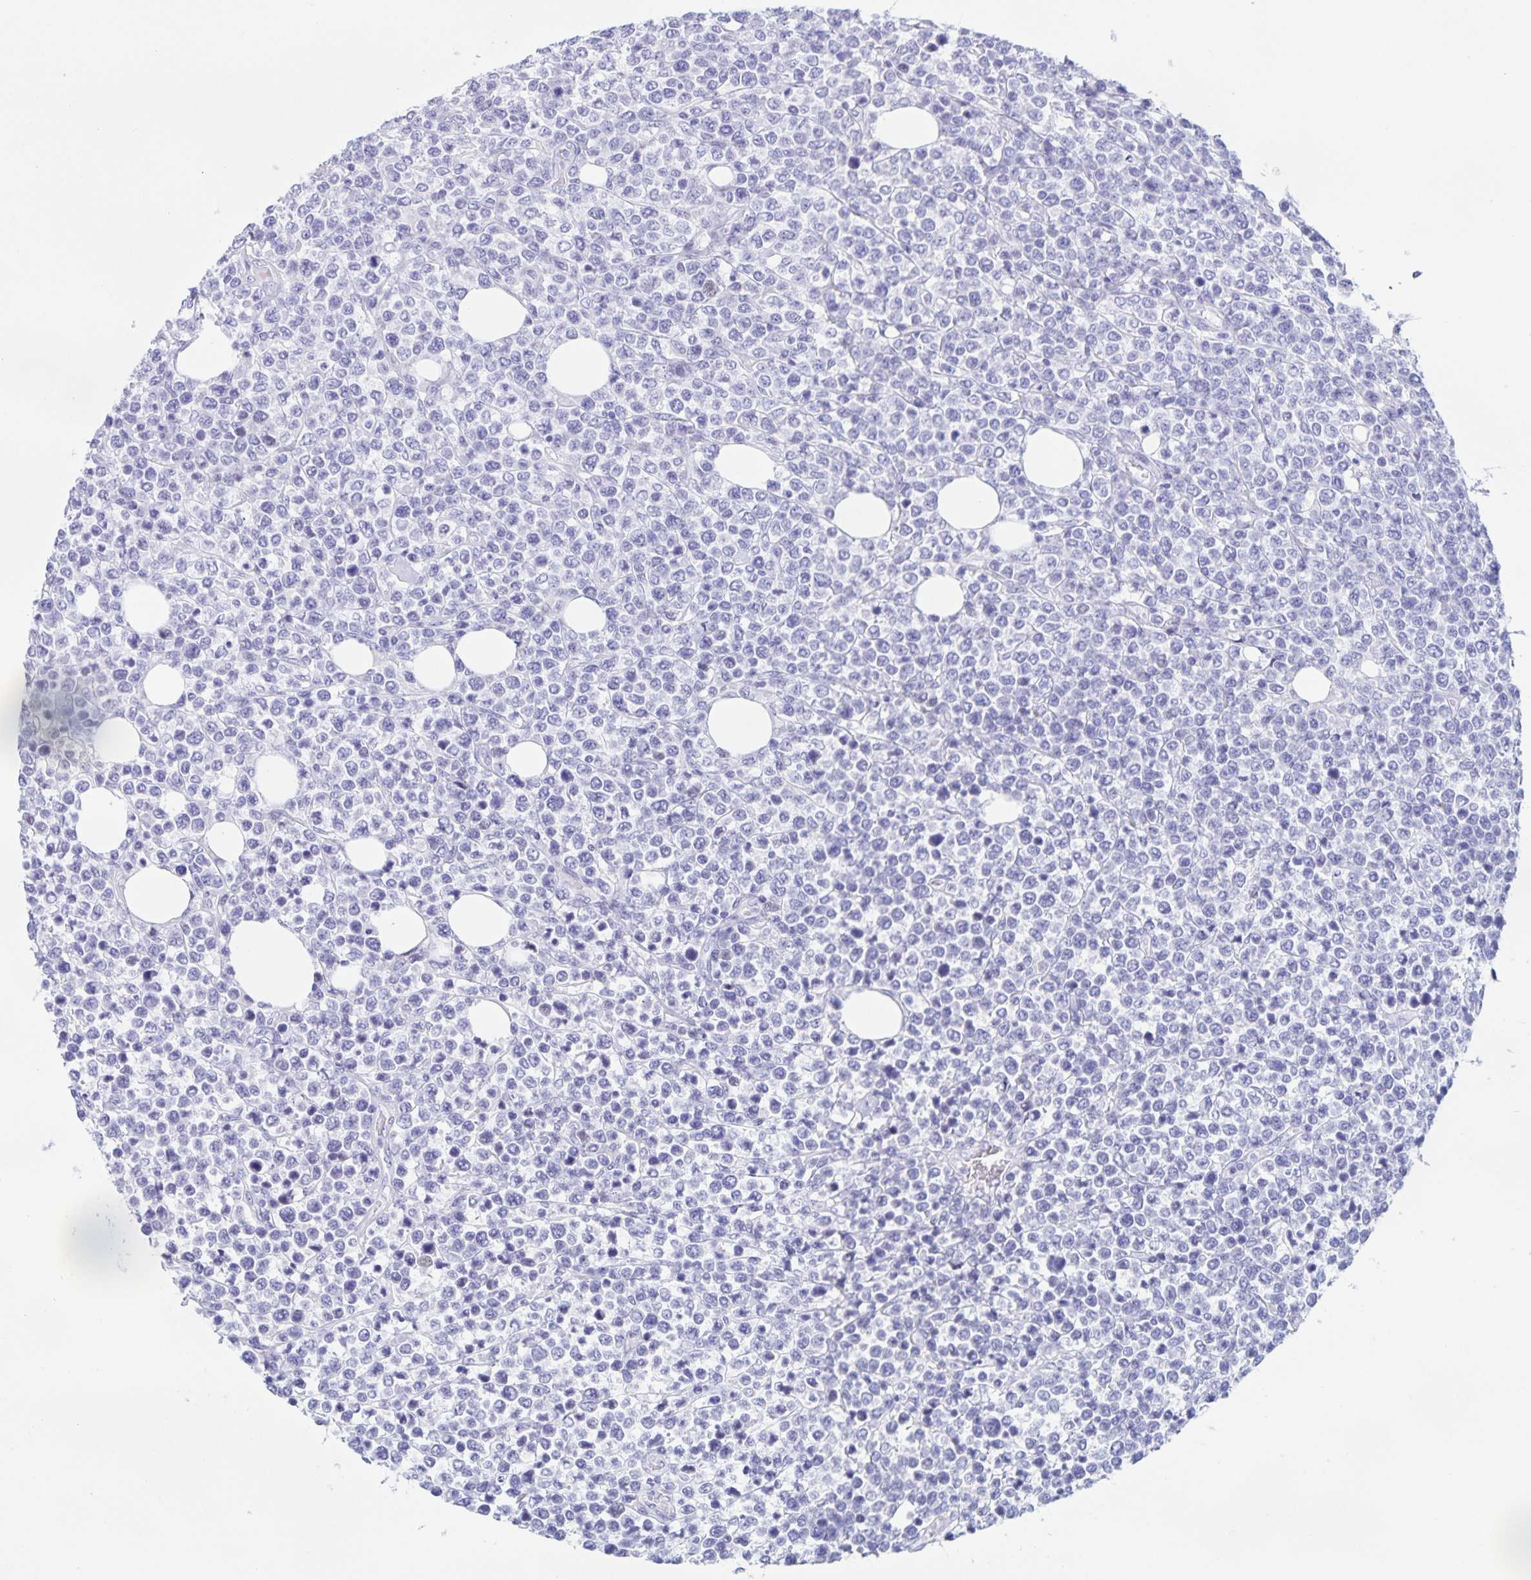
{"staining": {"intensity": "negative", "quantity": "none", "location": "none"}, "tissue": "lymphoma", "cell_type": "Tumor cells", "image_type": "cancer", "snomed": [{"axis": "morphology", "description": "Malignant lymphoma, non-Hodgkin's type, High grade"}, {"axis": "topography", "description": "Soft tissue"}], "caption": "Immunohistochemistry micrograph of high-grade malignant lymphoma, non-Hodgkin's type stained for a protein (brown), which shows no staining in tumor cells.", "gene": "TGIF2LX", "patient": {"sex": "female", "age": 56}}